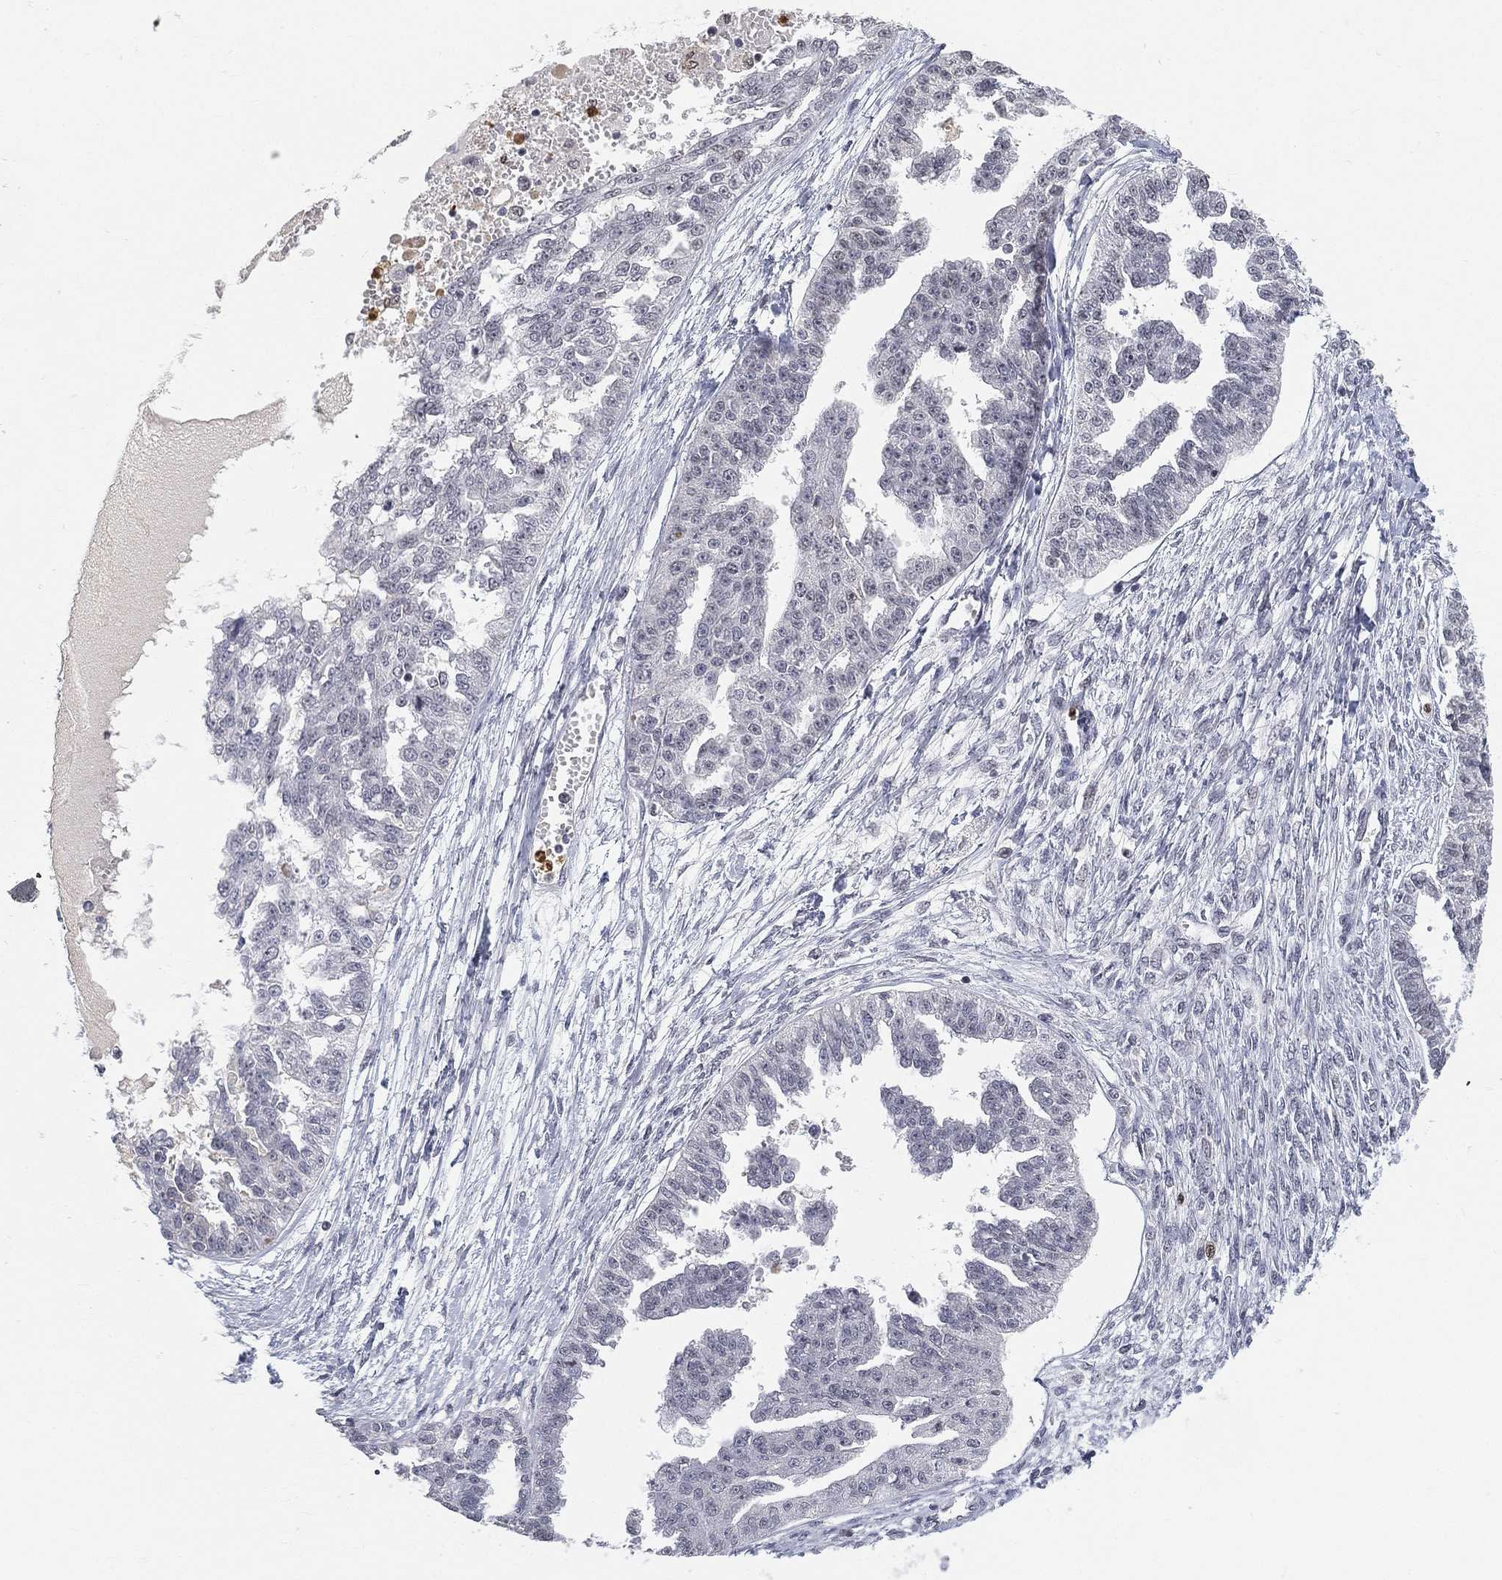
{"staining": {"intensity": "negative", "quantity": "none", "location": "none"}, "tissue": "ovarian cancer", "cell_type": "Tumor cells", "image_type": "cancer", "snomed": [{"axis": "morphology", "description": "Cystadenocarcinoma, serous, NOS"}, {"axis": "topography", "description": "Ovary"}], "caption": "Immunohistochemistry histopathology image of serous cystadenocarcinoma (ovarian) stained for a protein (brown), which exhibits no expression in tumor cells.", "gene": "ARG1", "patient": {"sex": "female", "age": 58}}